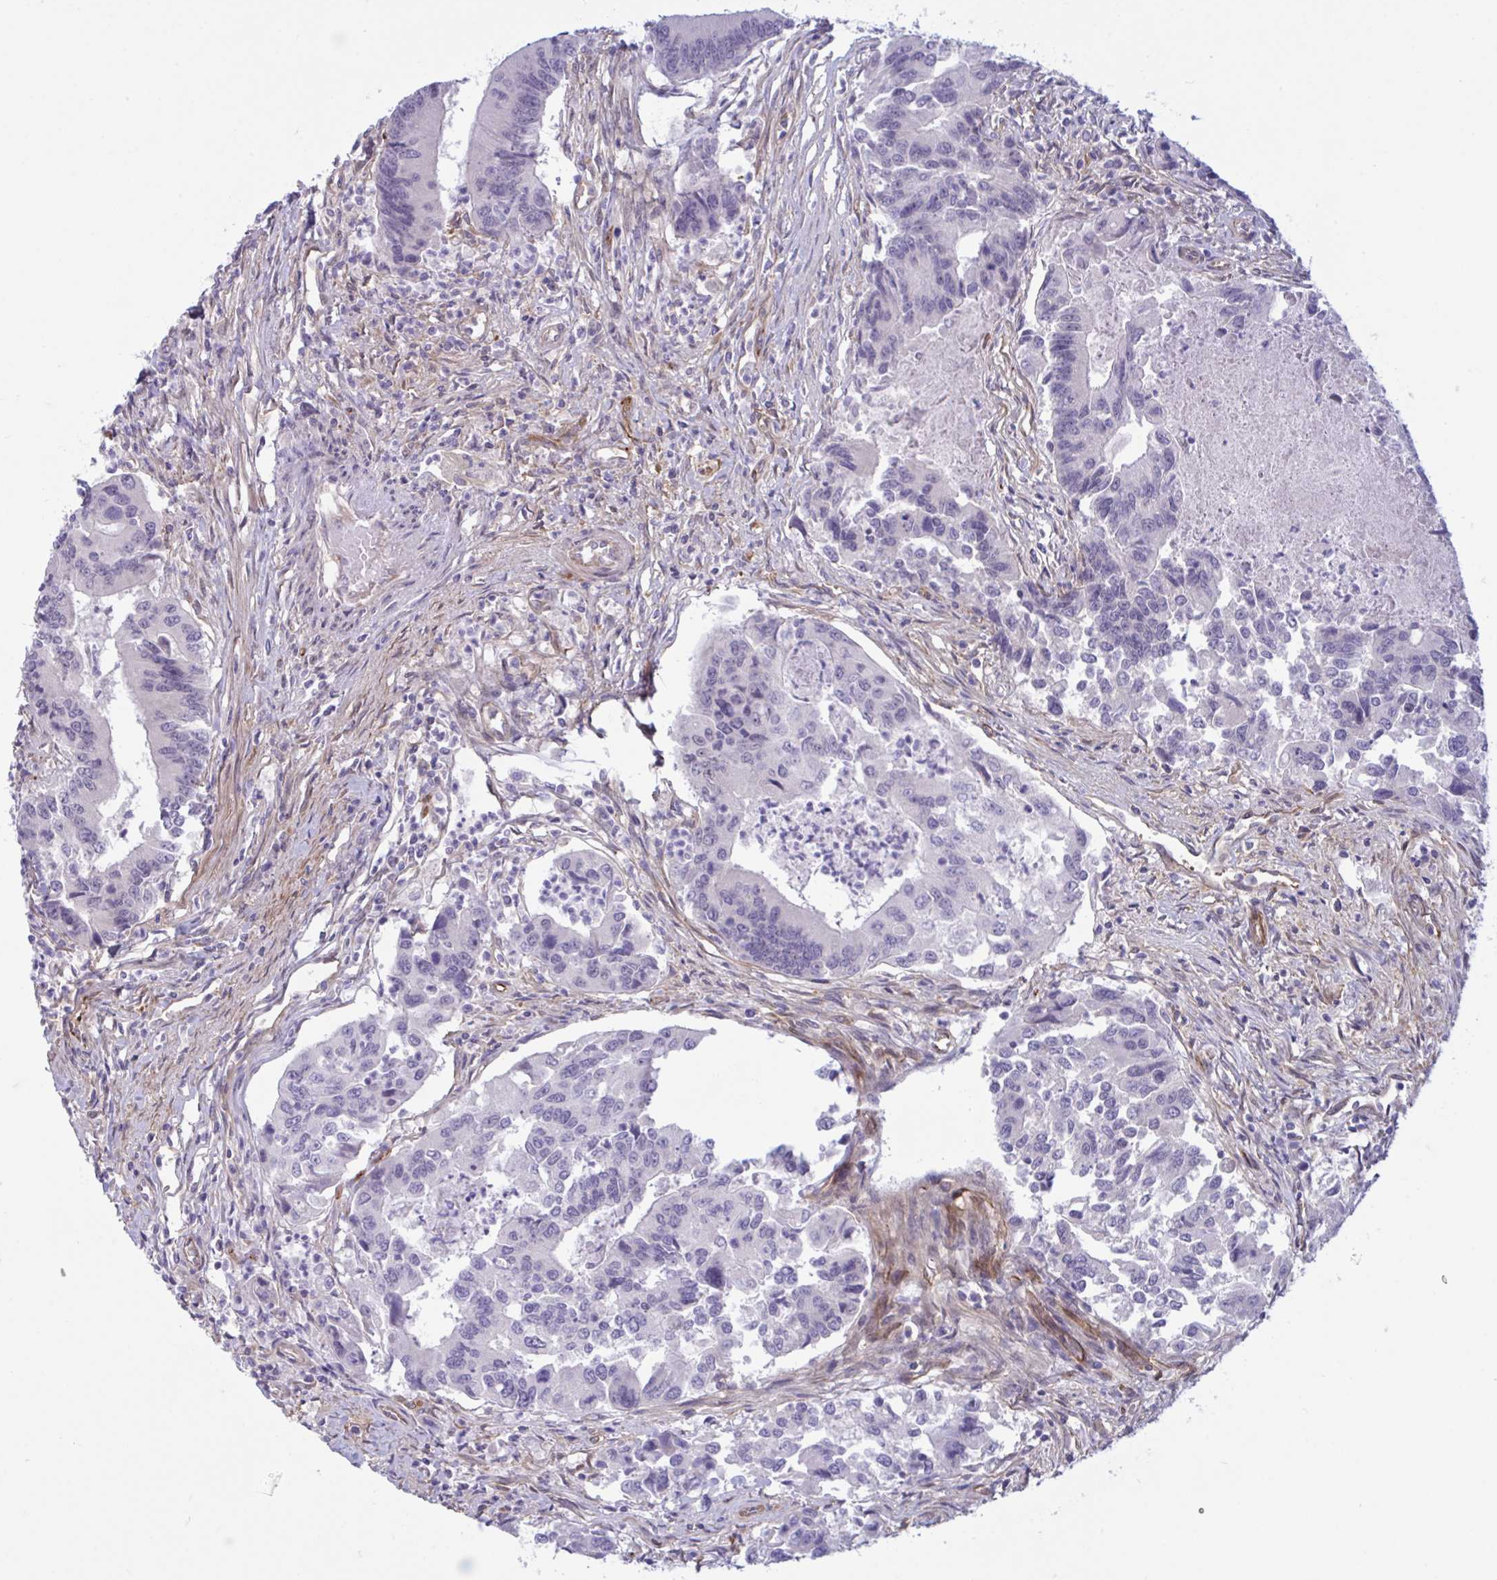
{"staining": {"intensity": "negative", "quantity": "none", "location": "none"}, "tissue": "colorectal cancer", "cell_type": "Tumor cells", "image_type": "cancer", "snomed": [{"axis": "morphology", "description": "Adenocarcinoma, NOS"}, {"axis": "topography", "description": "Colon"}], "caption": "Histopathology image shows no significant protein staining in tumor cells of colorectal cancer (adenocarcinoma).", "gene": "PRRT4", "patient": {"sex": "female", "age": 67}}